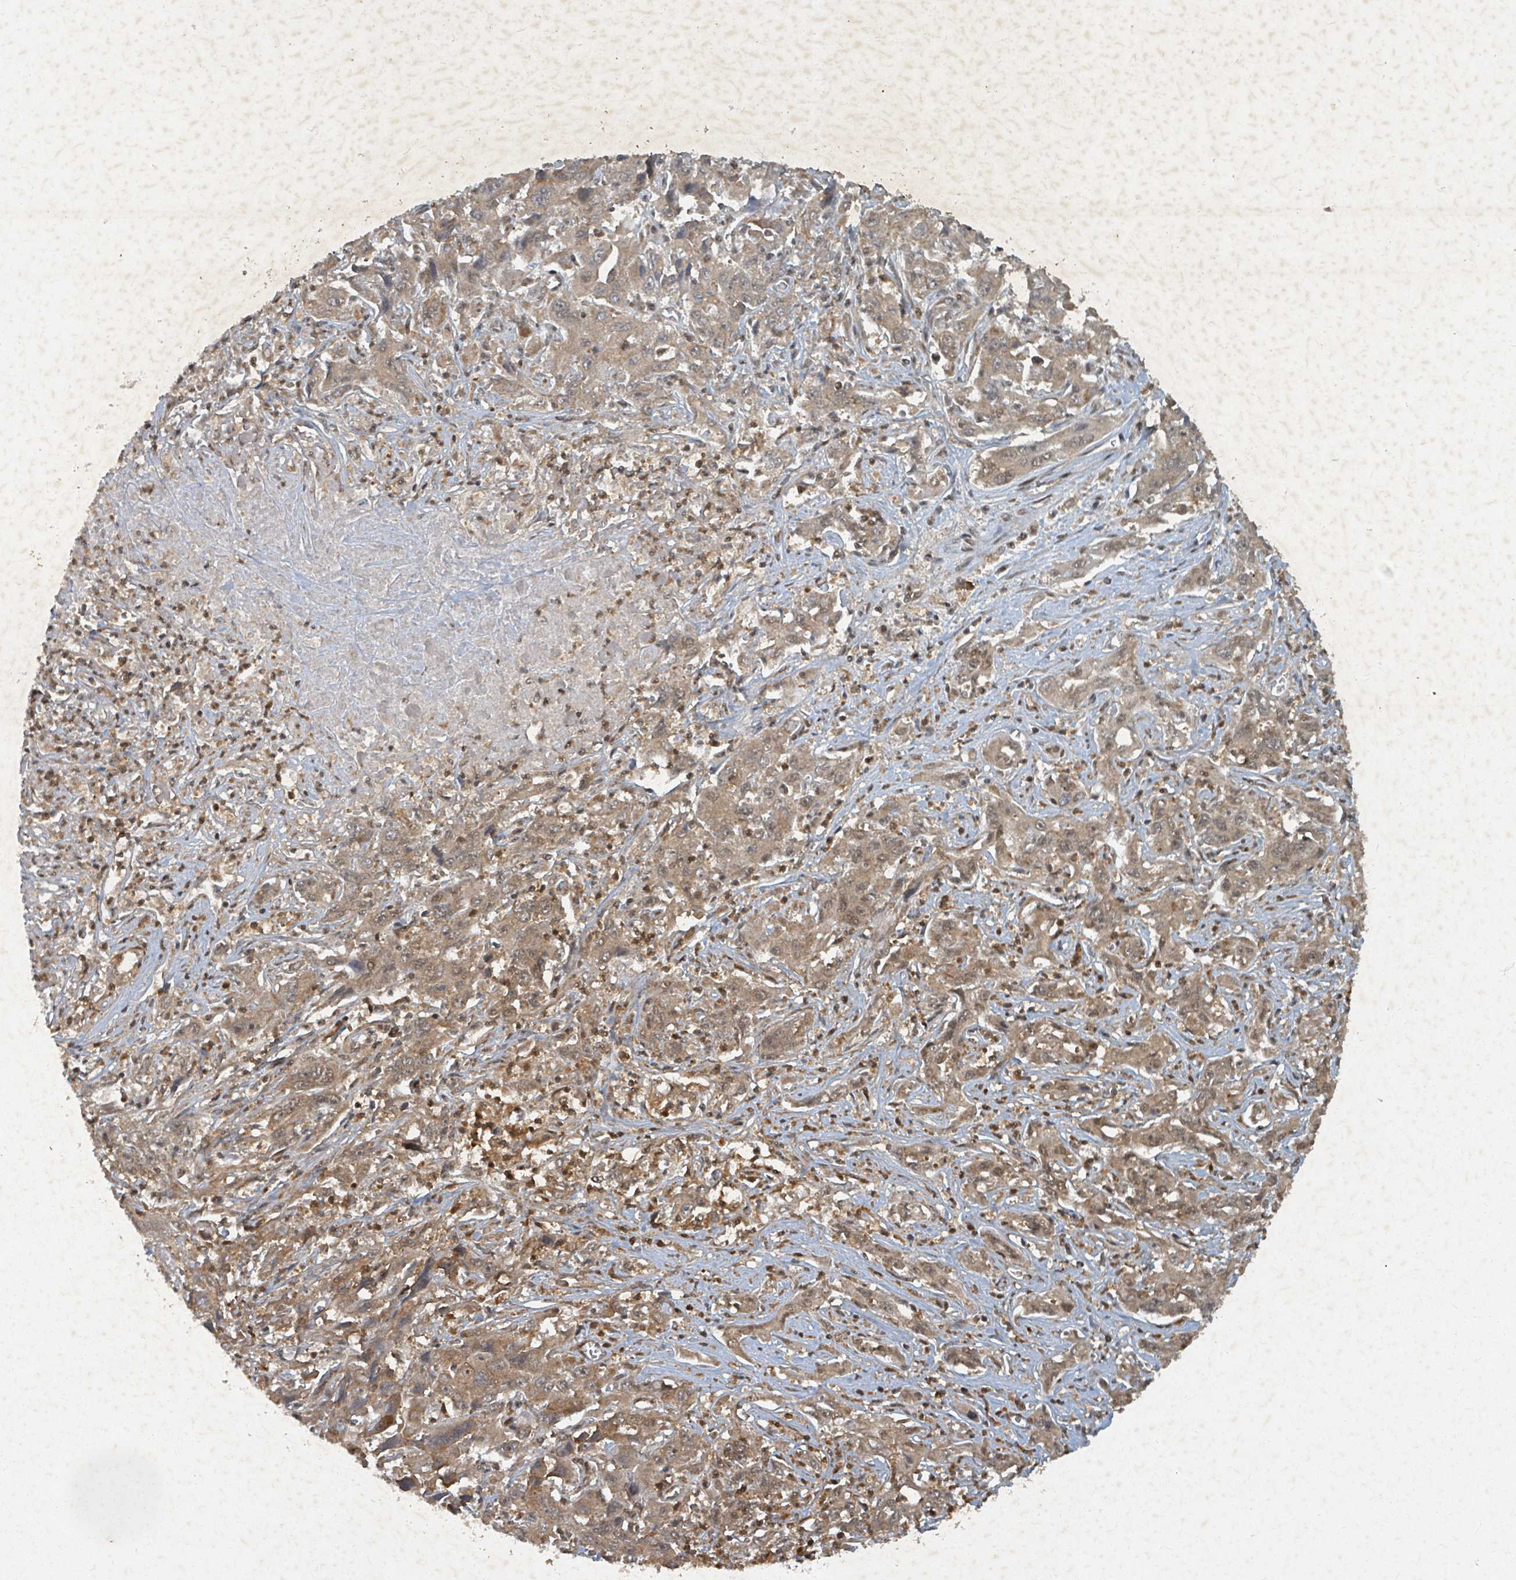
{"staining": {"intensity": "moderate", "quantity": ">75%", "location": "cytoplasmic/membranous,nuclear"}, "tissue": "liver cancer", "cell_type": "Tumor cells", "image_type": "cancer", "snomed": [{"axis": "morphology", "description": "Carcinoma, Hepatocellular, NOS"}, {"axis": "topography", "description": "Liver"}], "caption": "Liver cancer (hepatocellular carcinoma) was stained to show a protein in brown. There is medium levels of moderate cytoplasmic/membranous and nuclear expression in about >75% of tumor cells.", "gene": "KDM4E", "patient": {"sex": "male", "age": 63}}